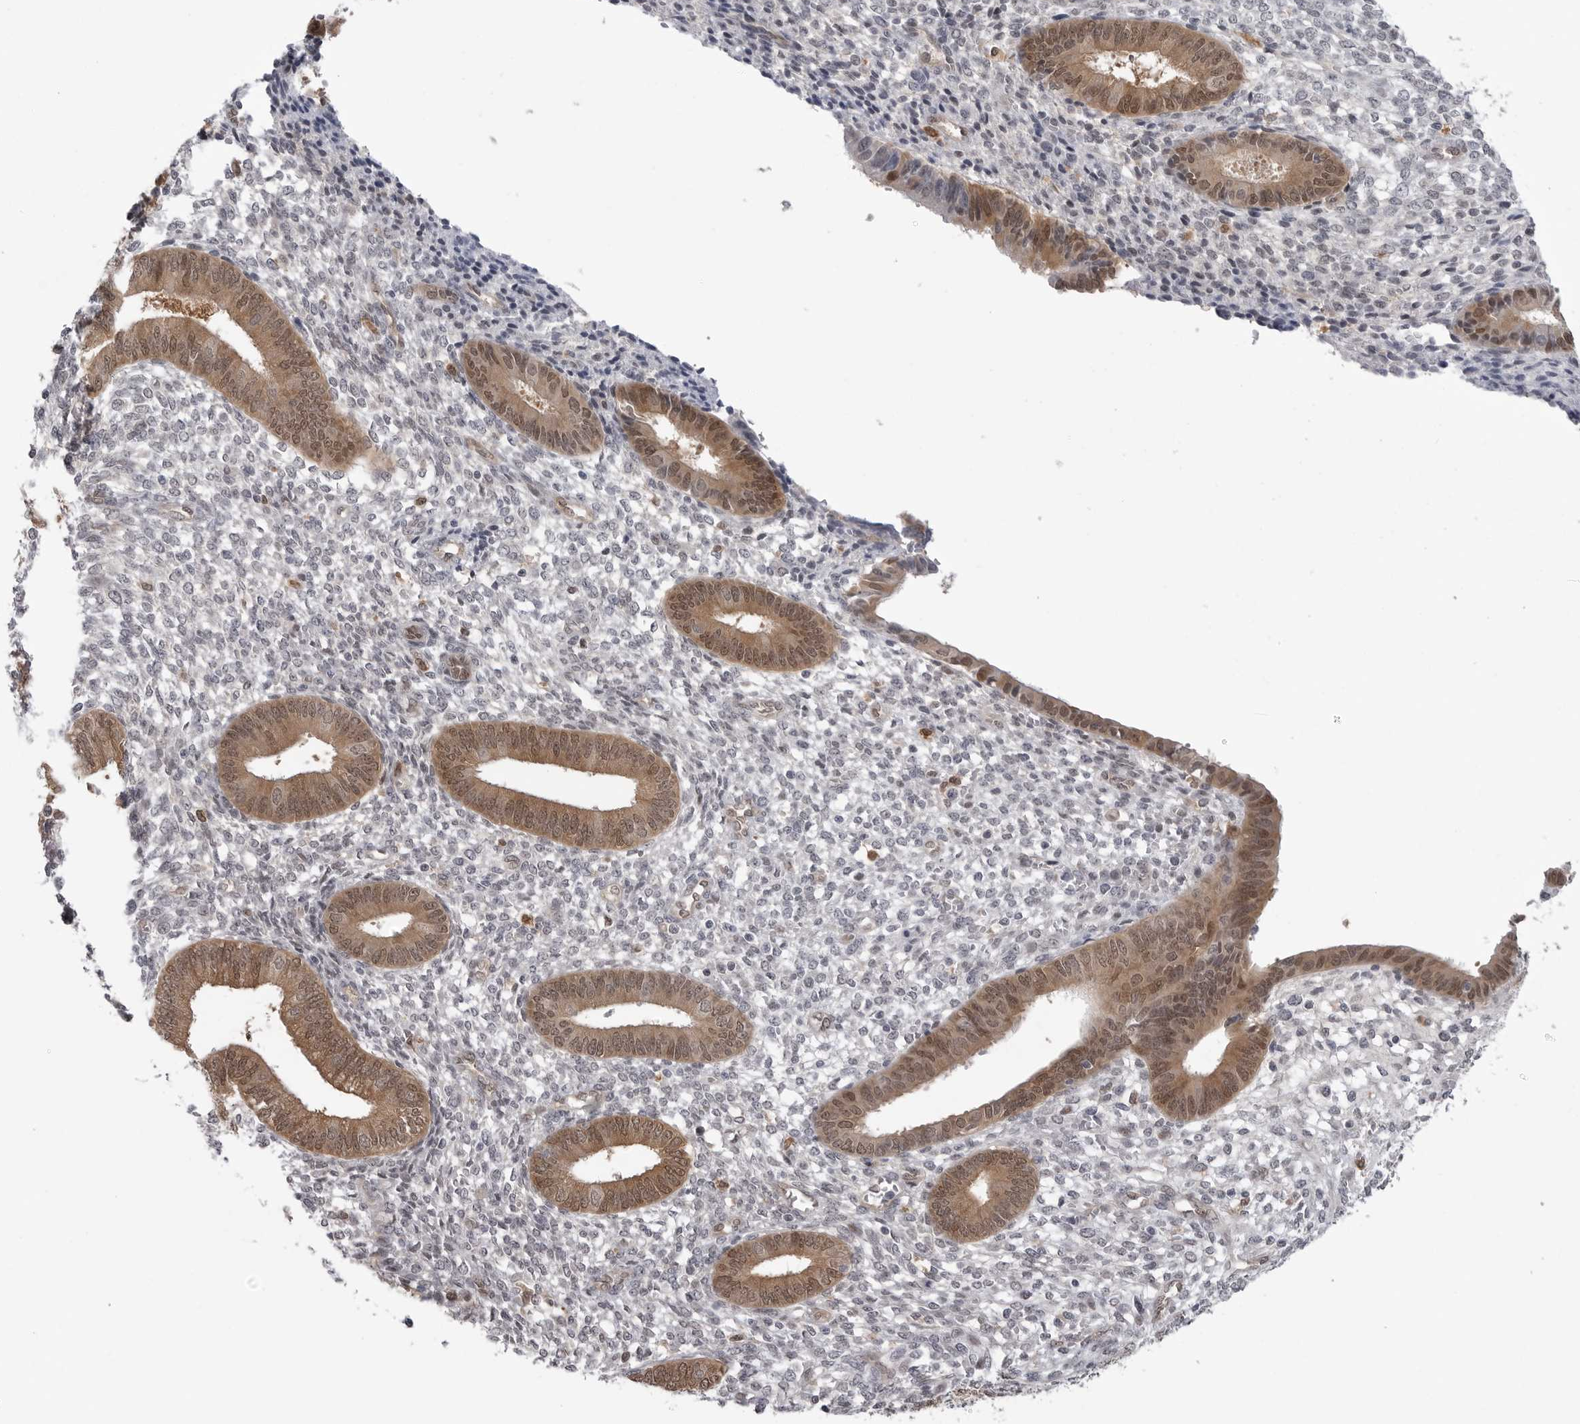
{"staining": {"intensity": "negative", "quantity": "none", "location": "none"}, "tissue": "endometrium", "cell_type": "Cells in endometrial stroma", "image_type": "normal", "snomed": [{"axis": "morphology", "description": "Normal tissue, NOS"}, {"axis": "topography", "description": "Endometrium"}], "caption": "Immunohistochemistry photomicrograph of unremarkable endometrium: human endometrium stained with DAB exhibits no significant protein staining in cells in endometrial stroma.", "gene": "PNPO", "patient": {"sex": "female", "age": 46}}